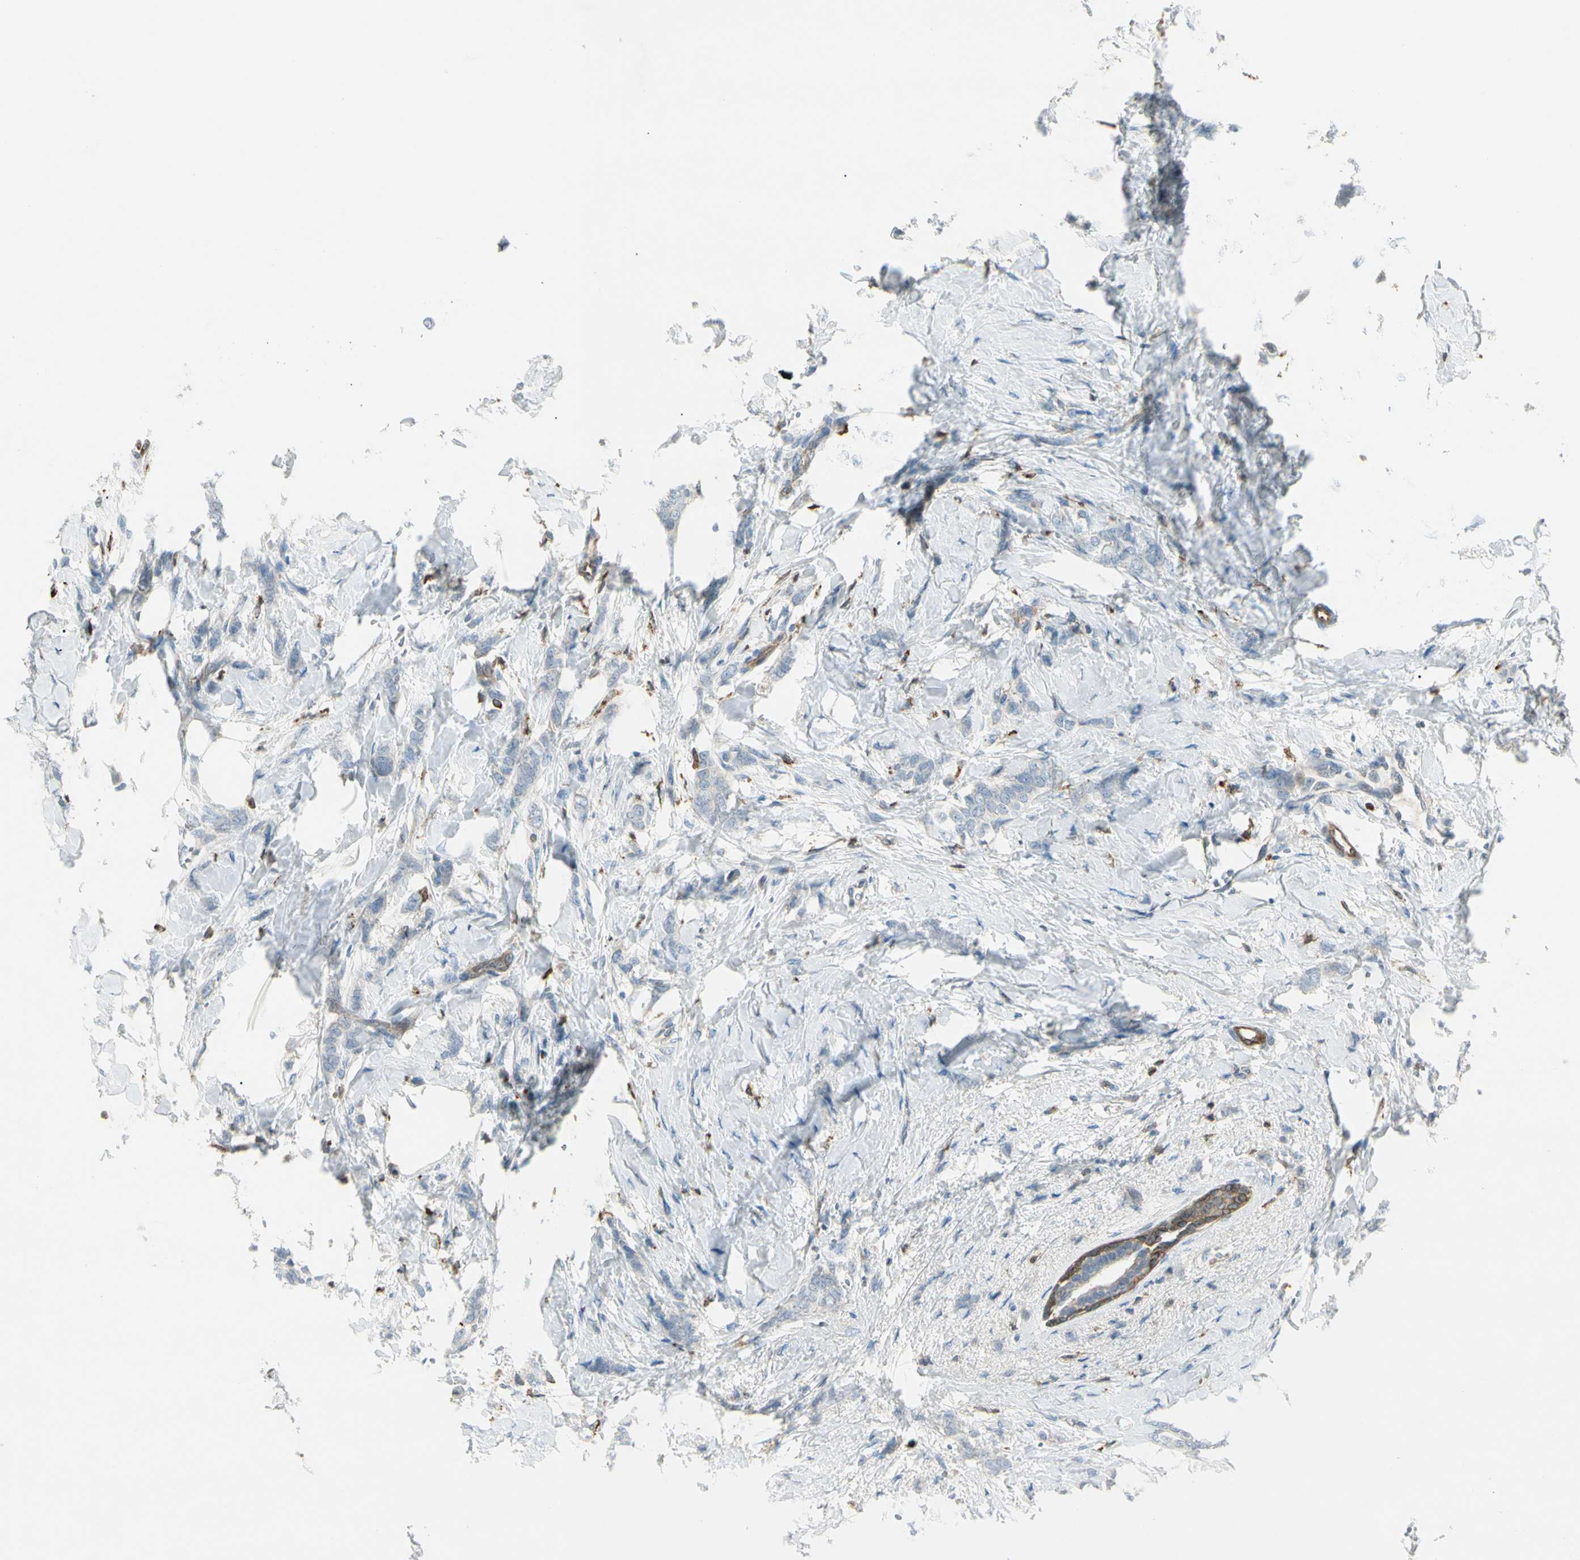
{"staining": {"intensity": "negative", "quantity": "none", "location": "none"}, "tissue": "breast cancer", "cell_type": "Tumor cells", "image_type": "cancer", "snomed": [{"axis": "morphology", "description": "Lobular carcinoma, in situ"}, {"axis": "morphology", "description": "Lobular carcinoma"}, {"axis": "topography", "description": "Breast"}], "caption": "High power microscopy micrograph of an immunohistochemistry histopathology image of breast cancer, revealing no significant positivity in tumor cells. (DAB (3,3'-diaminobenzidine) immunohistochemistry visualized using brightfield microscopy, high magnification).", "gene": "LPCAT2", "patient": {"sex": "female", "age": 41}}